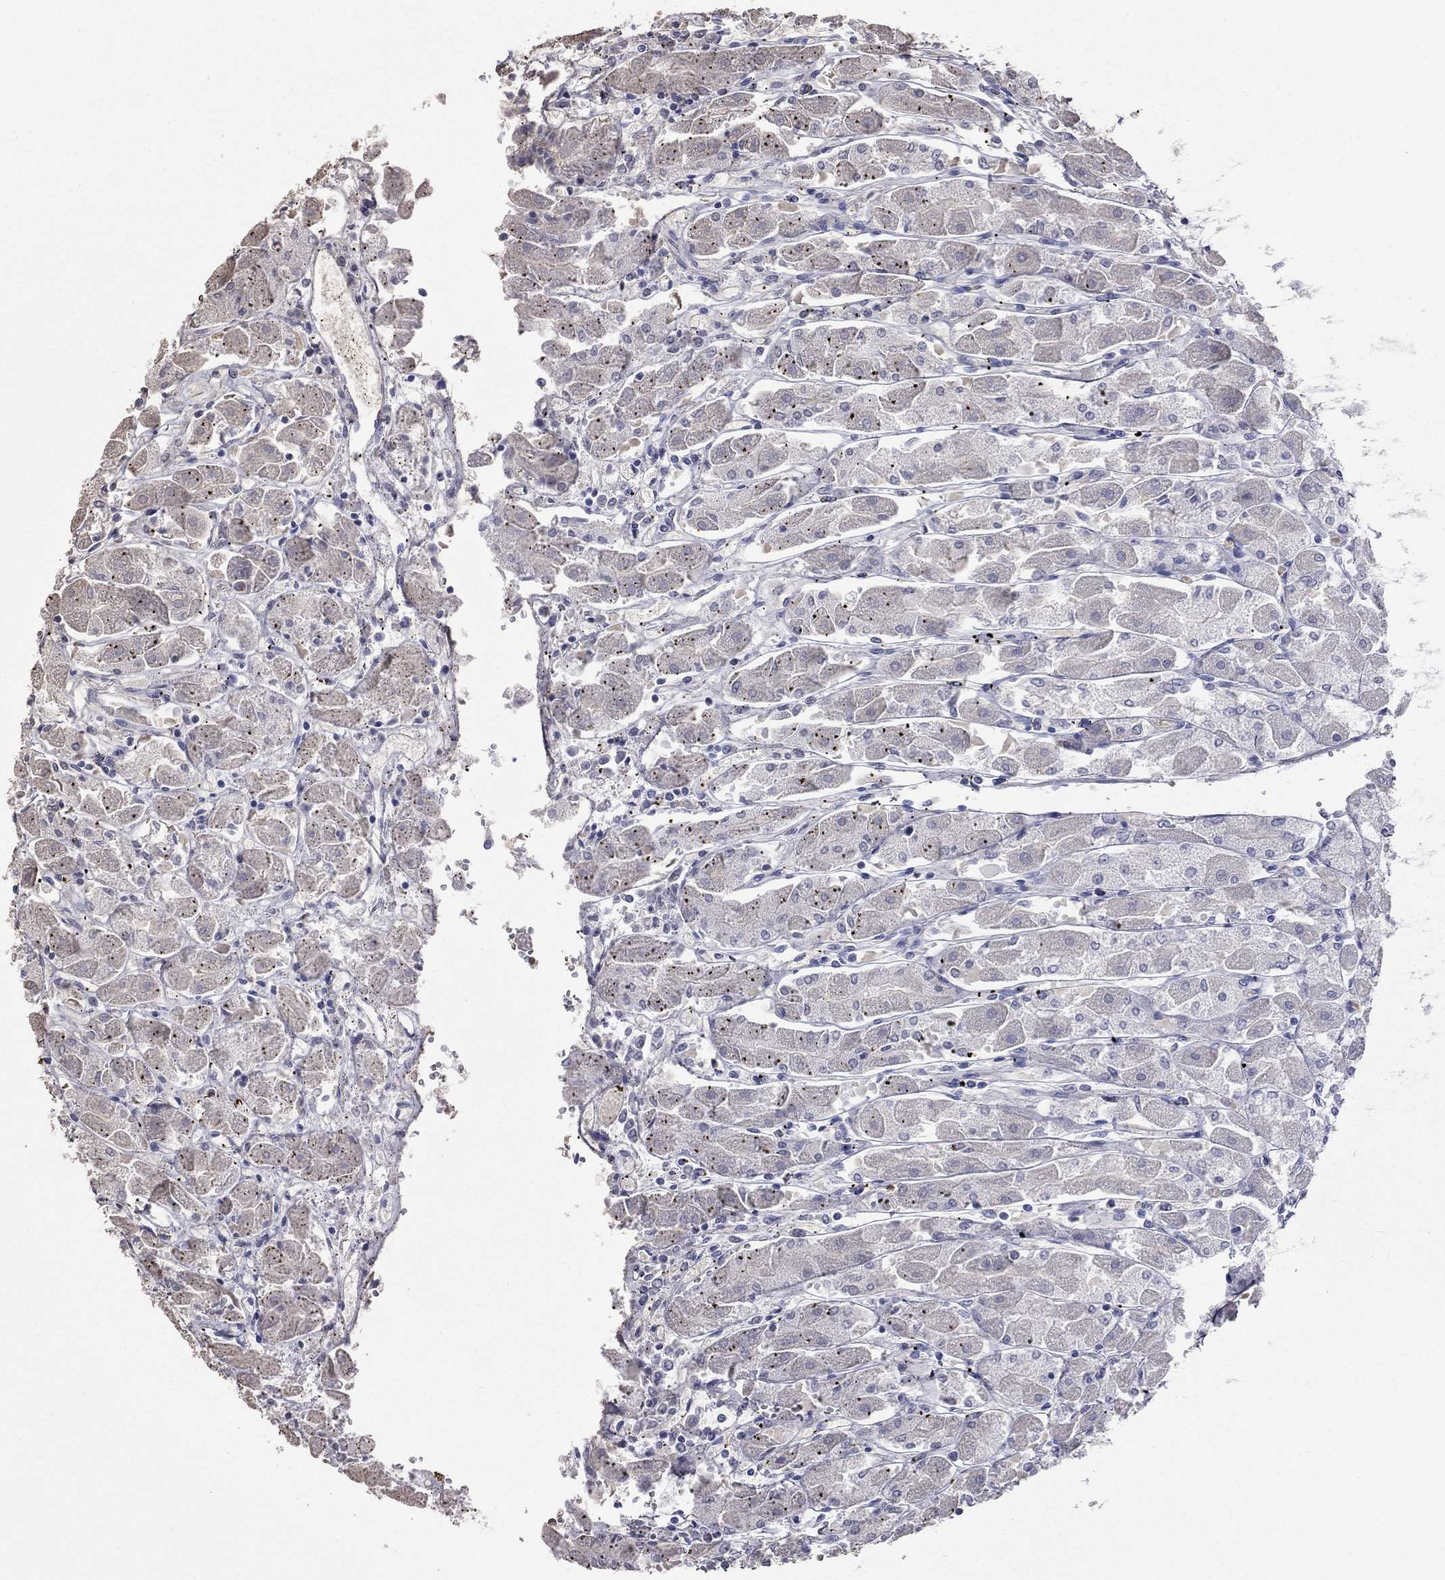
{"staining": {"intensity": "negative", "quantity": "none", "location": "none"}, "tissue": "stomach", "cell_type": "Glandular cells", "image_type": "normal", "snomed": [{"axis": "morphology", "description": "Normal tissue, NOS"}, {"axis": "topography", "description": "Stomach"}], "caption": "Protein analysis of benign stomach displays no significant positivity in glandular cells.", "gene": "CES2", "patient": {"sex": "male", "age": 70}}